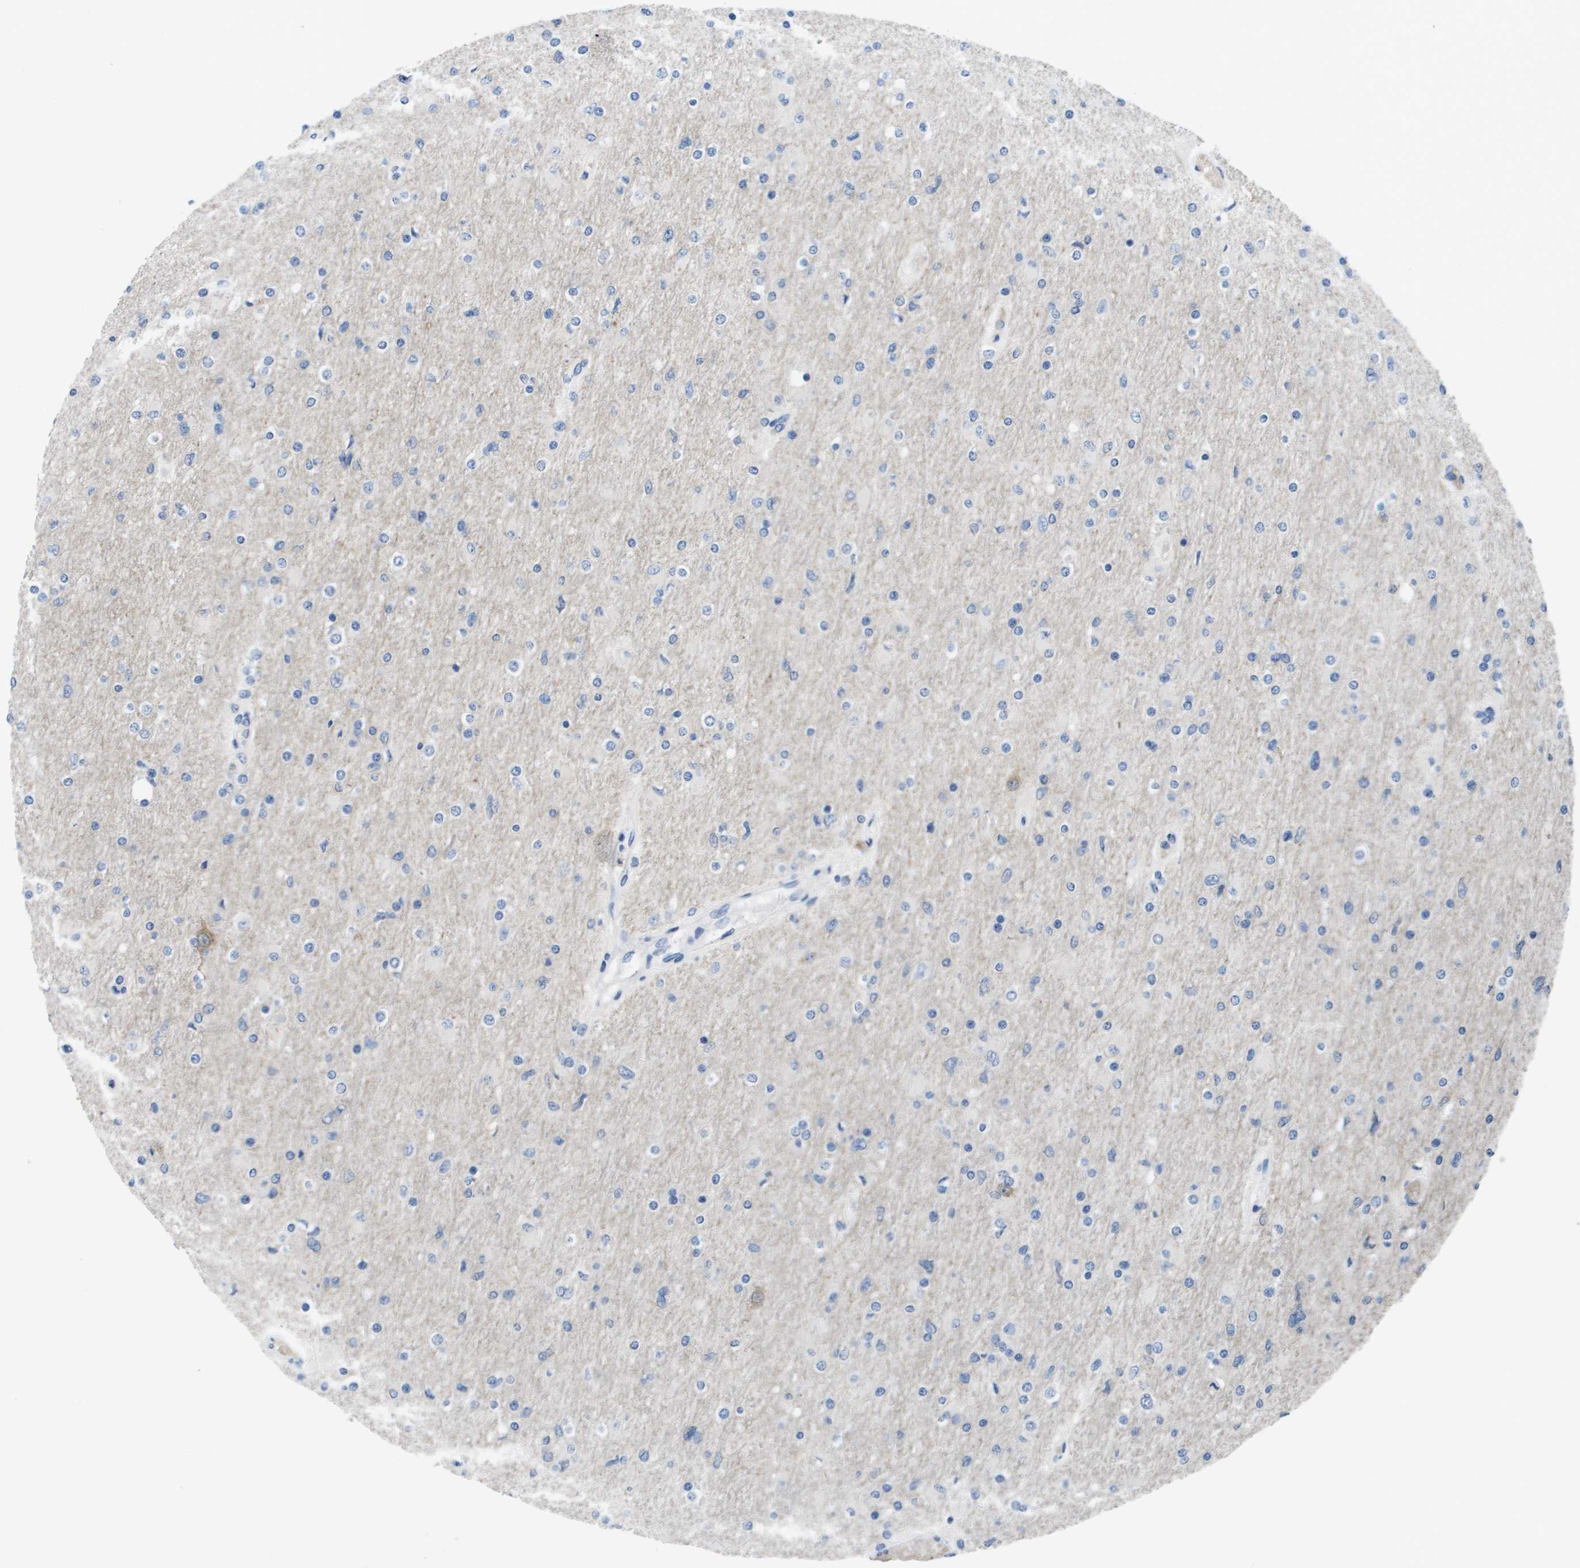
{"staining": {"intensity": "negative", "quantity": "none", "location": "none"}, "tissue": "glioma", "cell_type": "Tumor cells", "image_type": "cancer", "snomed": [{"axis": "morphology", "description": "Glioma, malignant, High grade"}, {"axis": "topography", "description": "Cerebral cortex"}], "caption": "There is no significant staining in tumor cells of glioma.", "gene": "NCS1", "patient": {"sex": "female", "age": 36}}